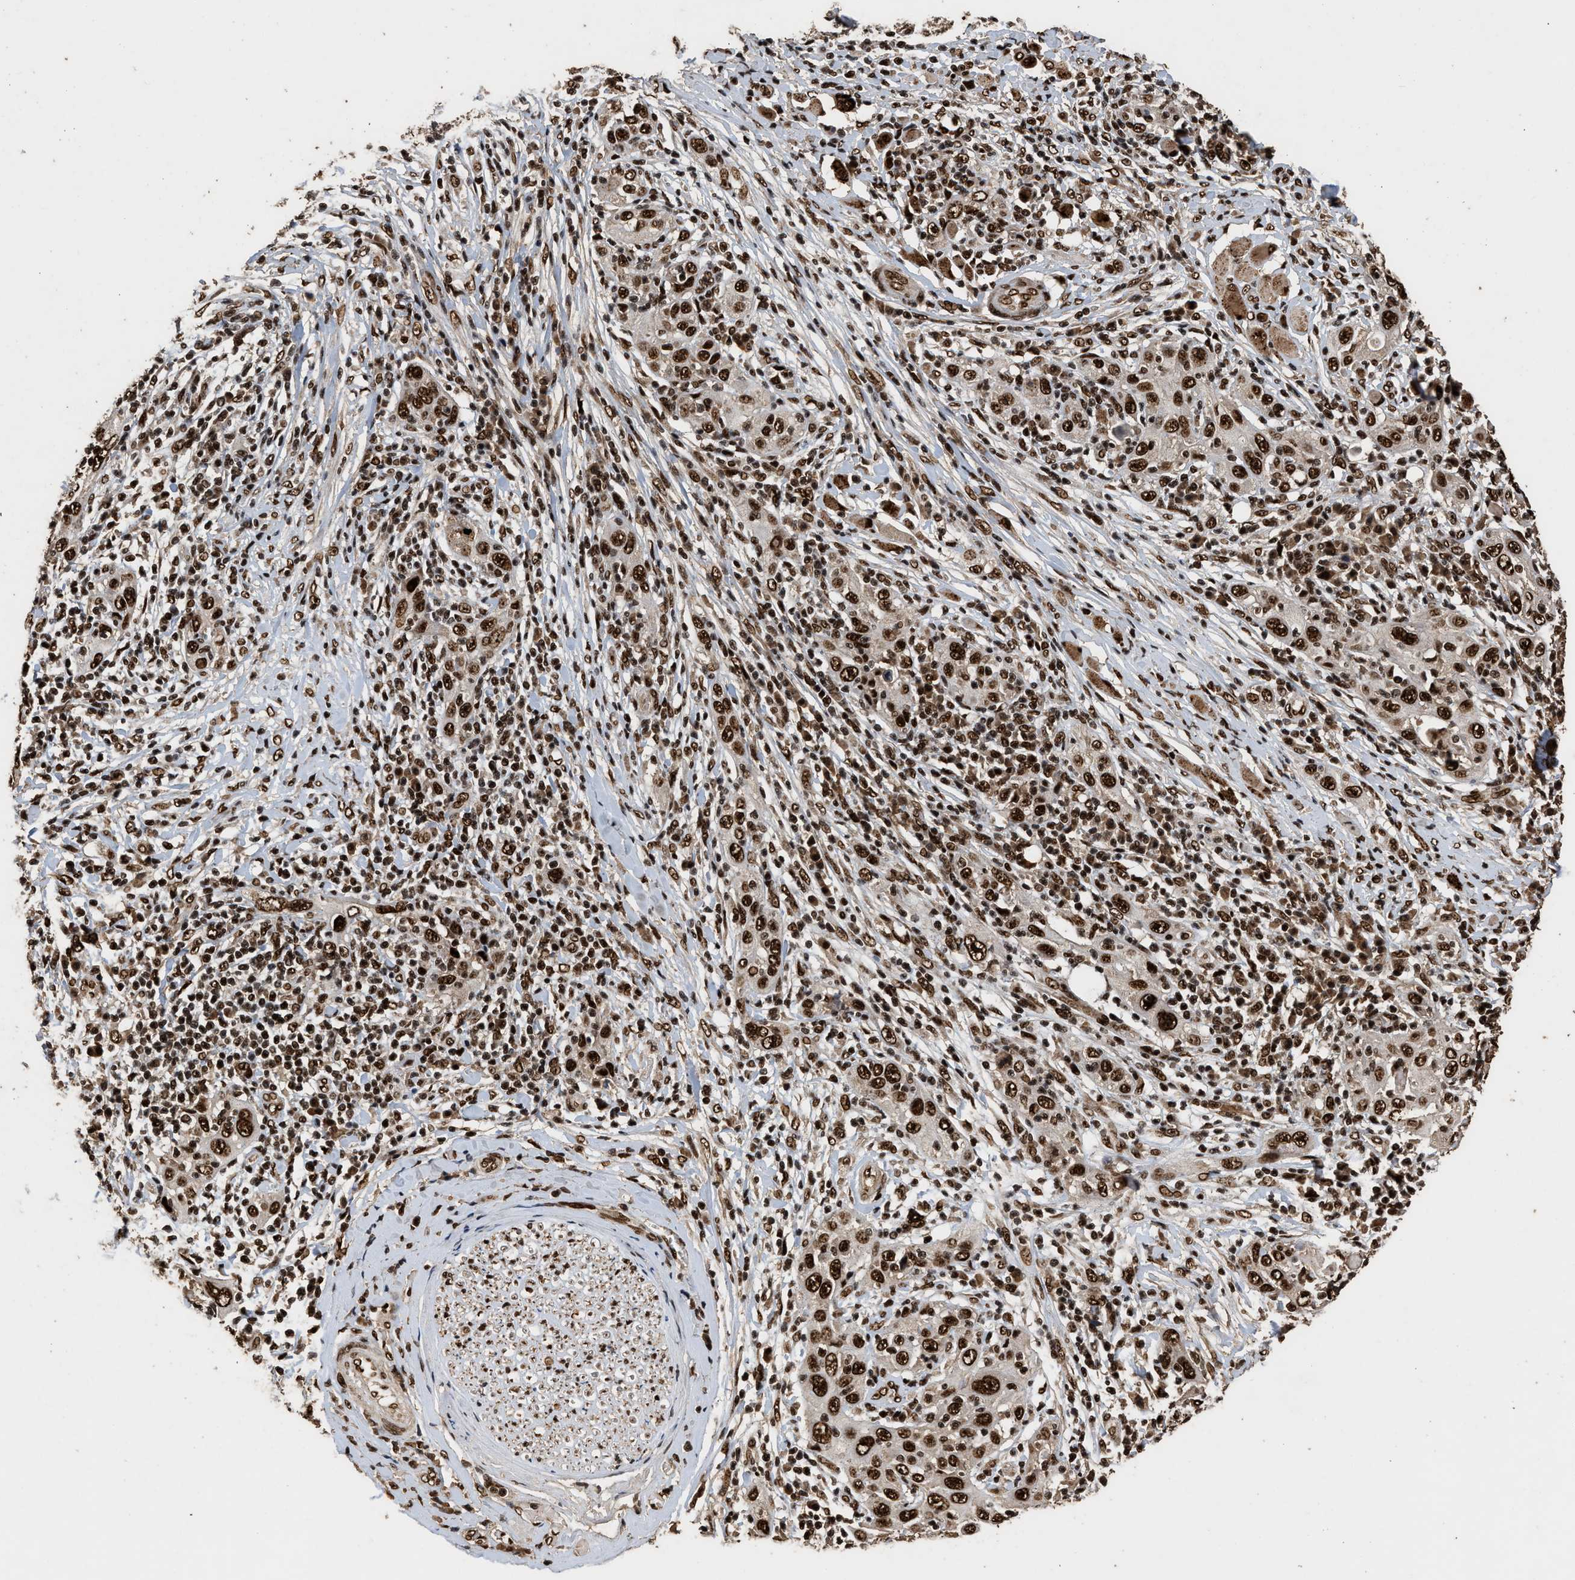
{"staining": {"intensity": "strong", "quantity": ">75%", "location": "nuclear"}, "tissue": "skin cancer", "cell_type": "Tumor cells", "image_type": "cancer", "snomed": [{"axis": "morphology", "description": "Squamous cell carcinoma, NOS"}, {"axis": "topography", "description": "Skin"}], "caption": "IHC of squamous cell carcinoma (skin) shows high levels of strong nuclear expression in approximately >75% of tumor cells.", "gene": "PPP4R3B", "patient": {"sex": "female", "age": 88}}